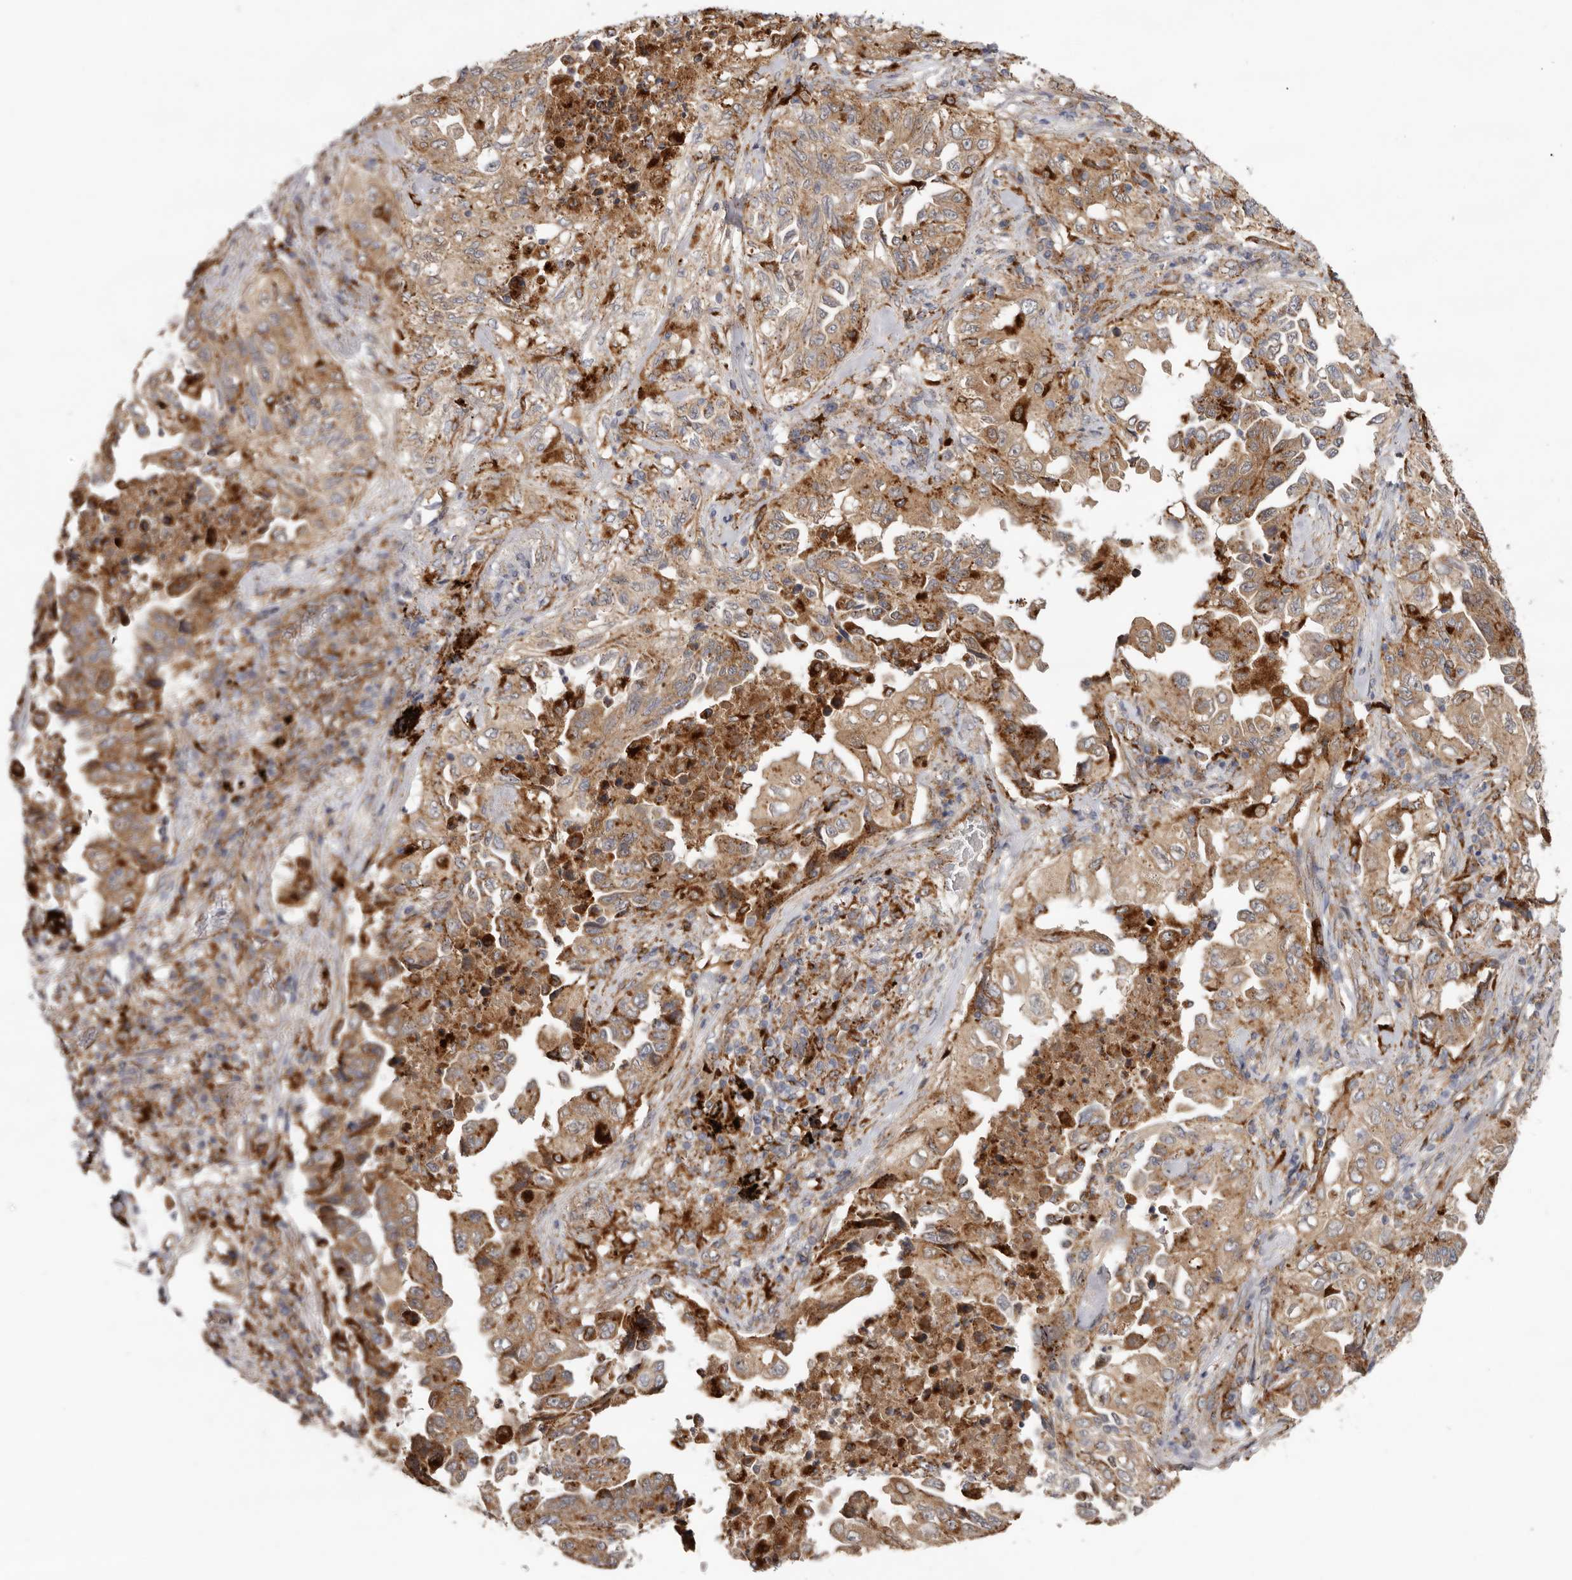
{"staining": {"intensity": "moderate", "quantity": ">75%", "location": "cytoplasmic/membranous"}, "tissue": "lung cancer", "cell_type": "Tumor cells", "image_type": "cancer", "snomed": [{"axis": "morphology", "description": "Adenocarcinoma, NOS"}, {"axis": "topography", "description": "Lung"}], "caption": "IHC (DAB) staining of human lung cancer shows moderate cytoplasmic/membranous protein staining in about >75% of tumor cells.", "gene": "GRN", "patient": {"sex": "female", "age": 51}}